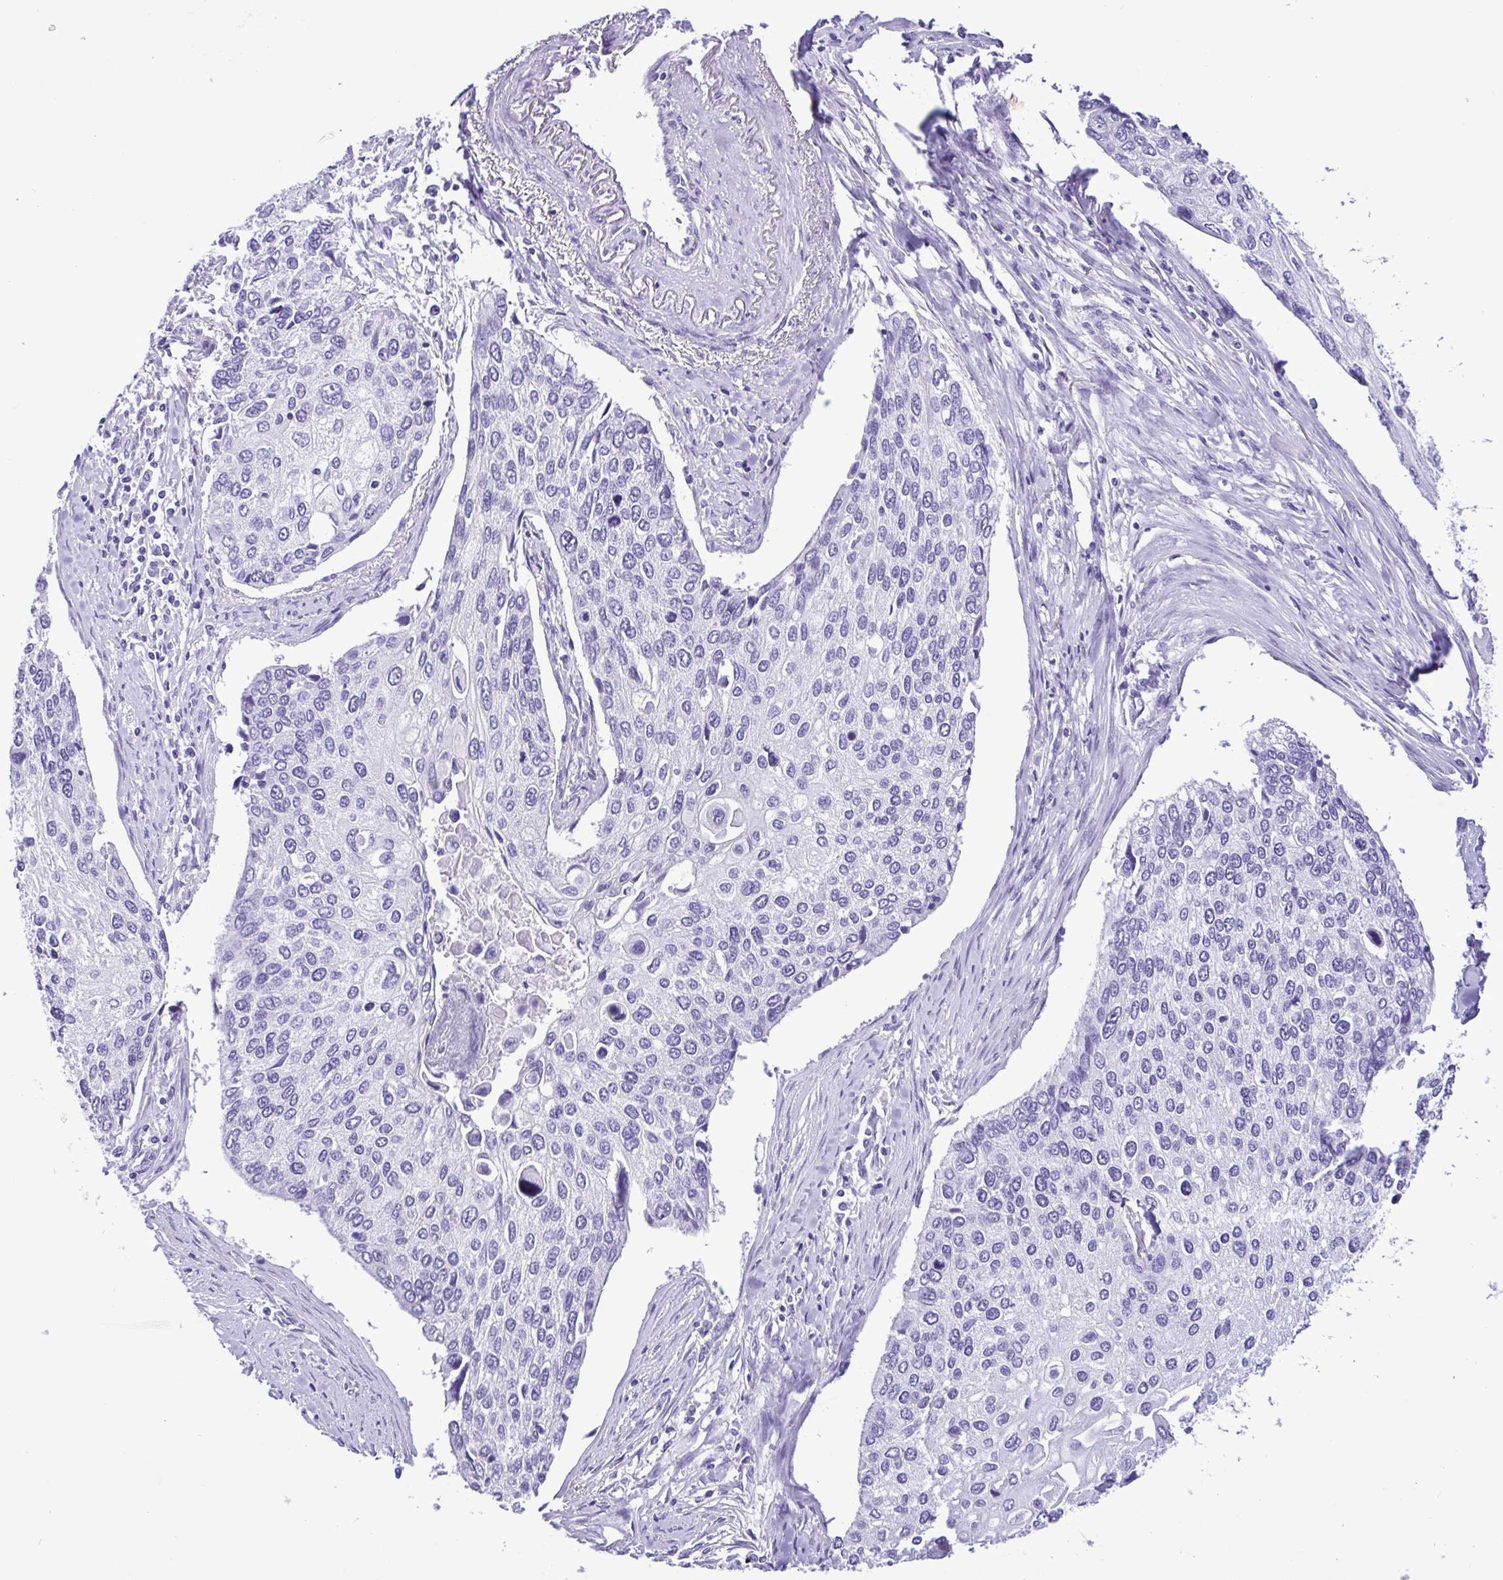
{"staining": {"intensity": "negative", "quantity": "none", "location": "none"}, "tissue": "lung cancer", "cell_type": "Tumor cells", "image_type": "cancer", "snomed": [{"axis": "morphology", "description": "Squamous cell carcinoma, NOS"}, {"axis": "morphology", "description": "Squamous cell carcinoma, metastatic, NOS"}, {"axis": "topography", "description": "Lung"}], "caption": "Immunohistochemistry (IHC) of human squamous cell carcinoma (lung) shows no positivity in tumor cells.", "gene": "SPATA16", "patient": {"sex": "male", "age": 63}}